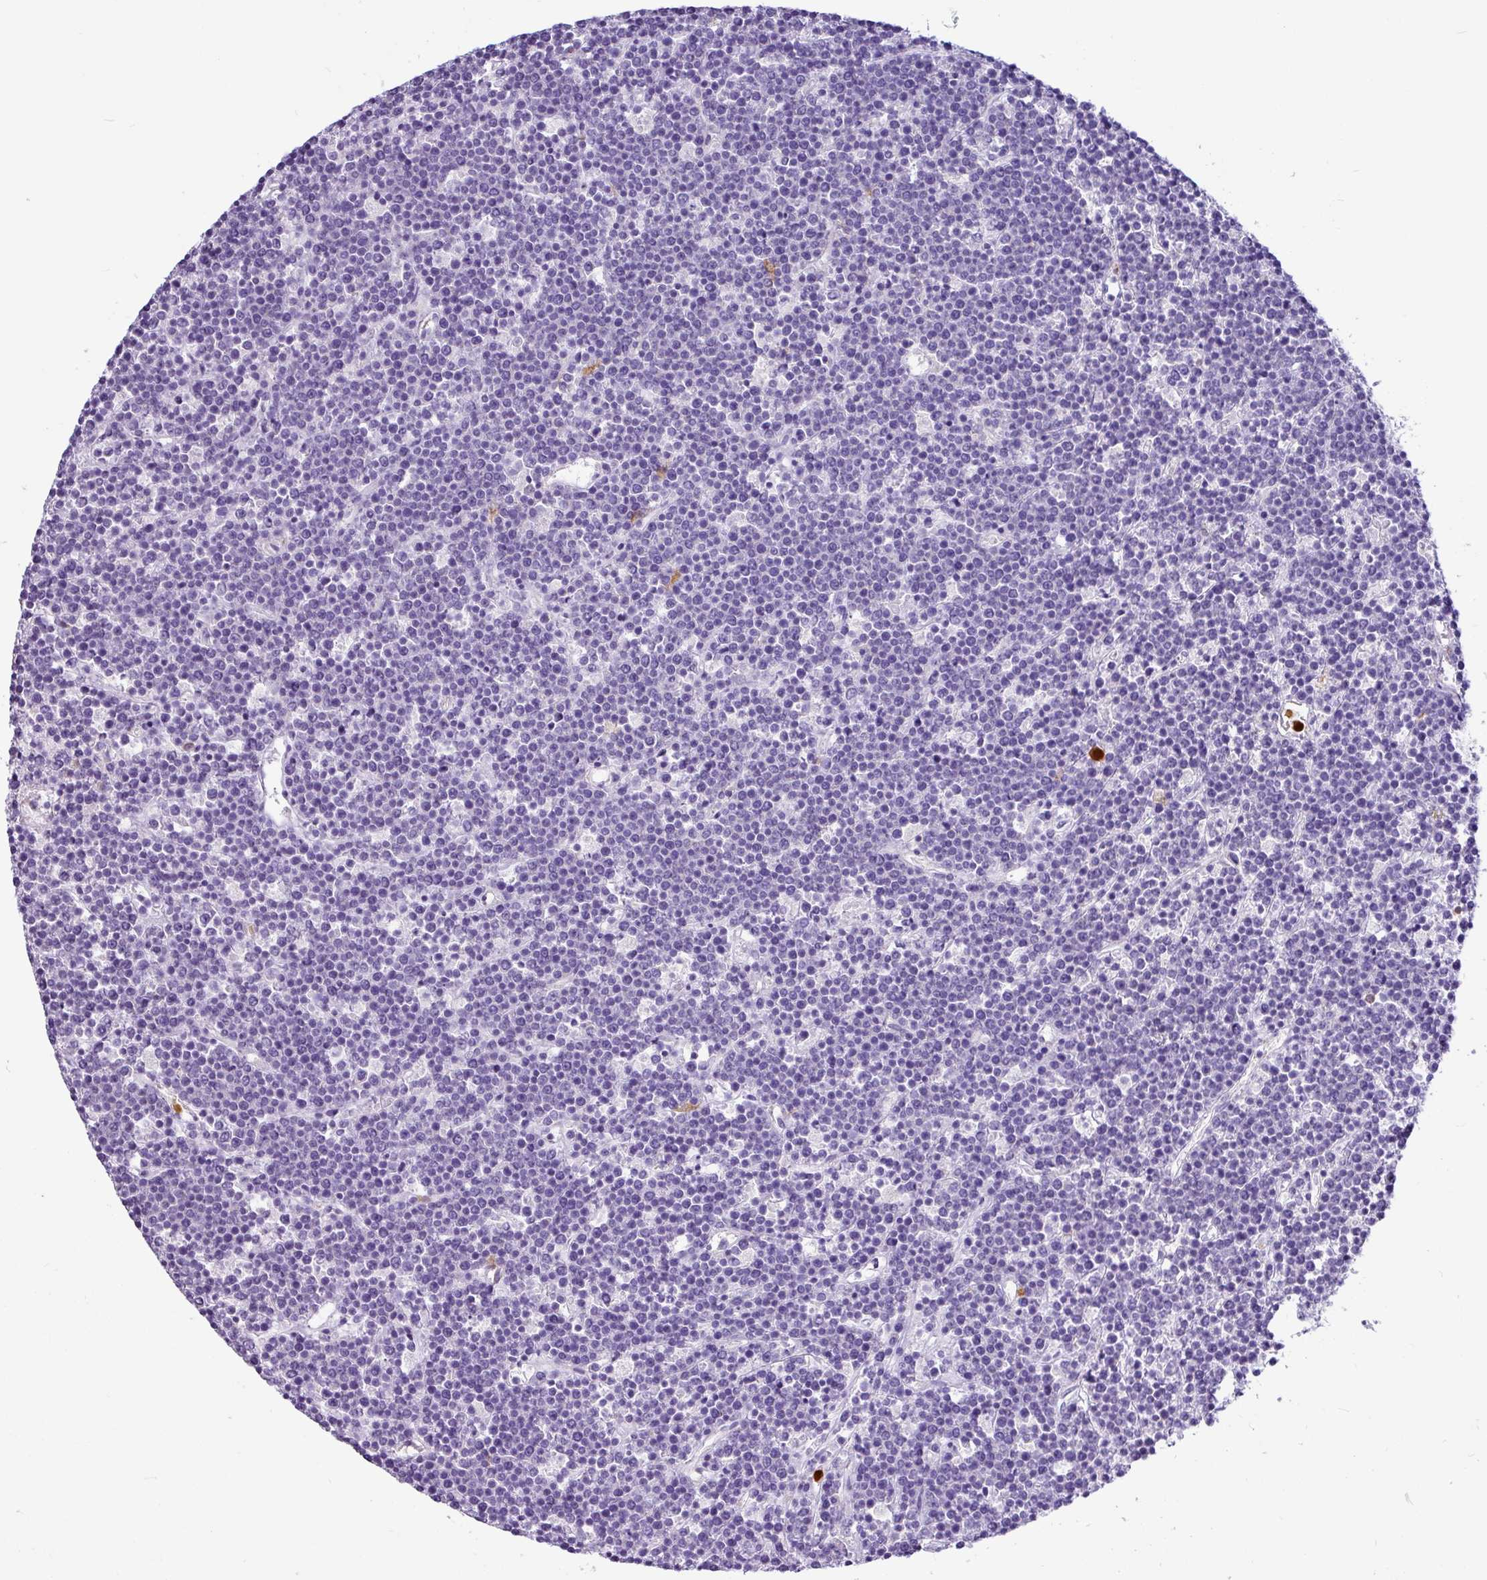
{"staining": {"intensity": "negative", "quantity": "none", "location": "none"}, "tissue": "lymphoma", "cell_type": "Tumor cells", "image_type": "cancer", "snomed": [{"axis": "morphology", "description": "Malignant lymphoma, non-Hodgkin's type, High grade"}, {"axis": "topography", "description": "Ovary"}], "caption": "This micrograph is of lymphoma stained with IHC to label a protein in brown with the nuclei are counter-stained blue. There is no expression in tumor cells.", "gene": "SH2D3C", "patient": {"sex": "female", "age": 56}}